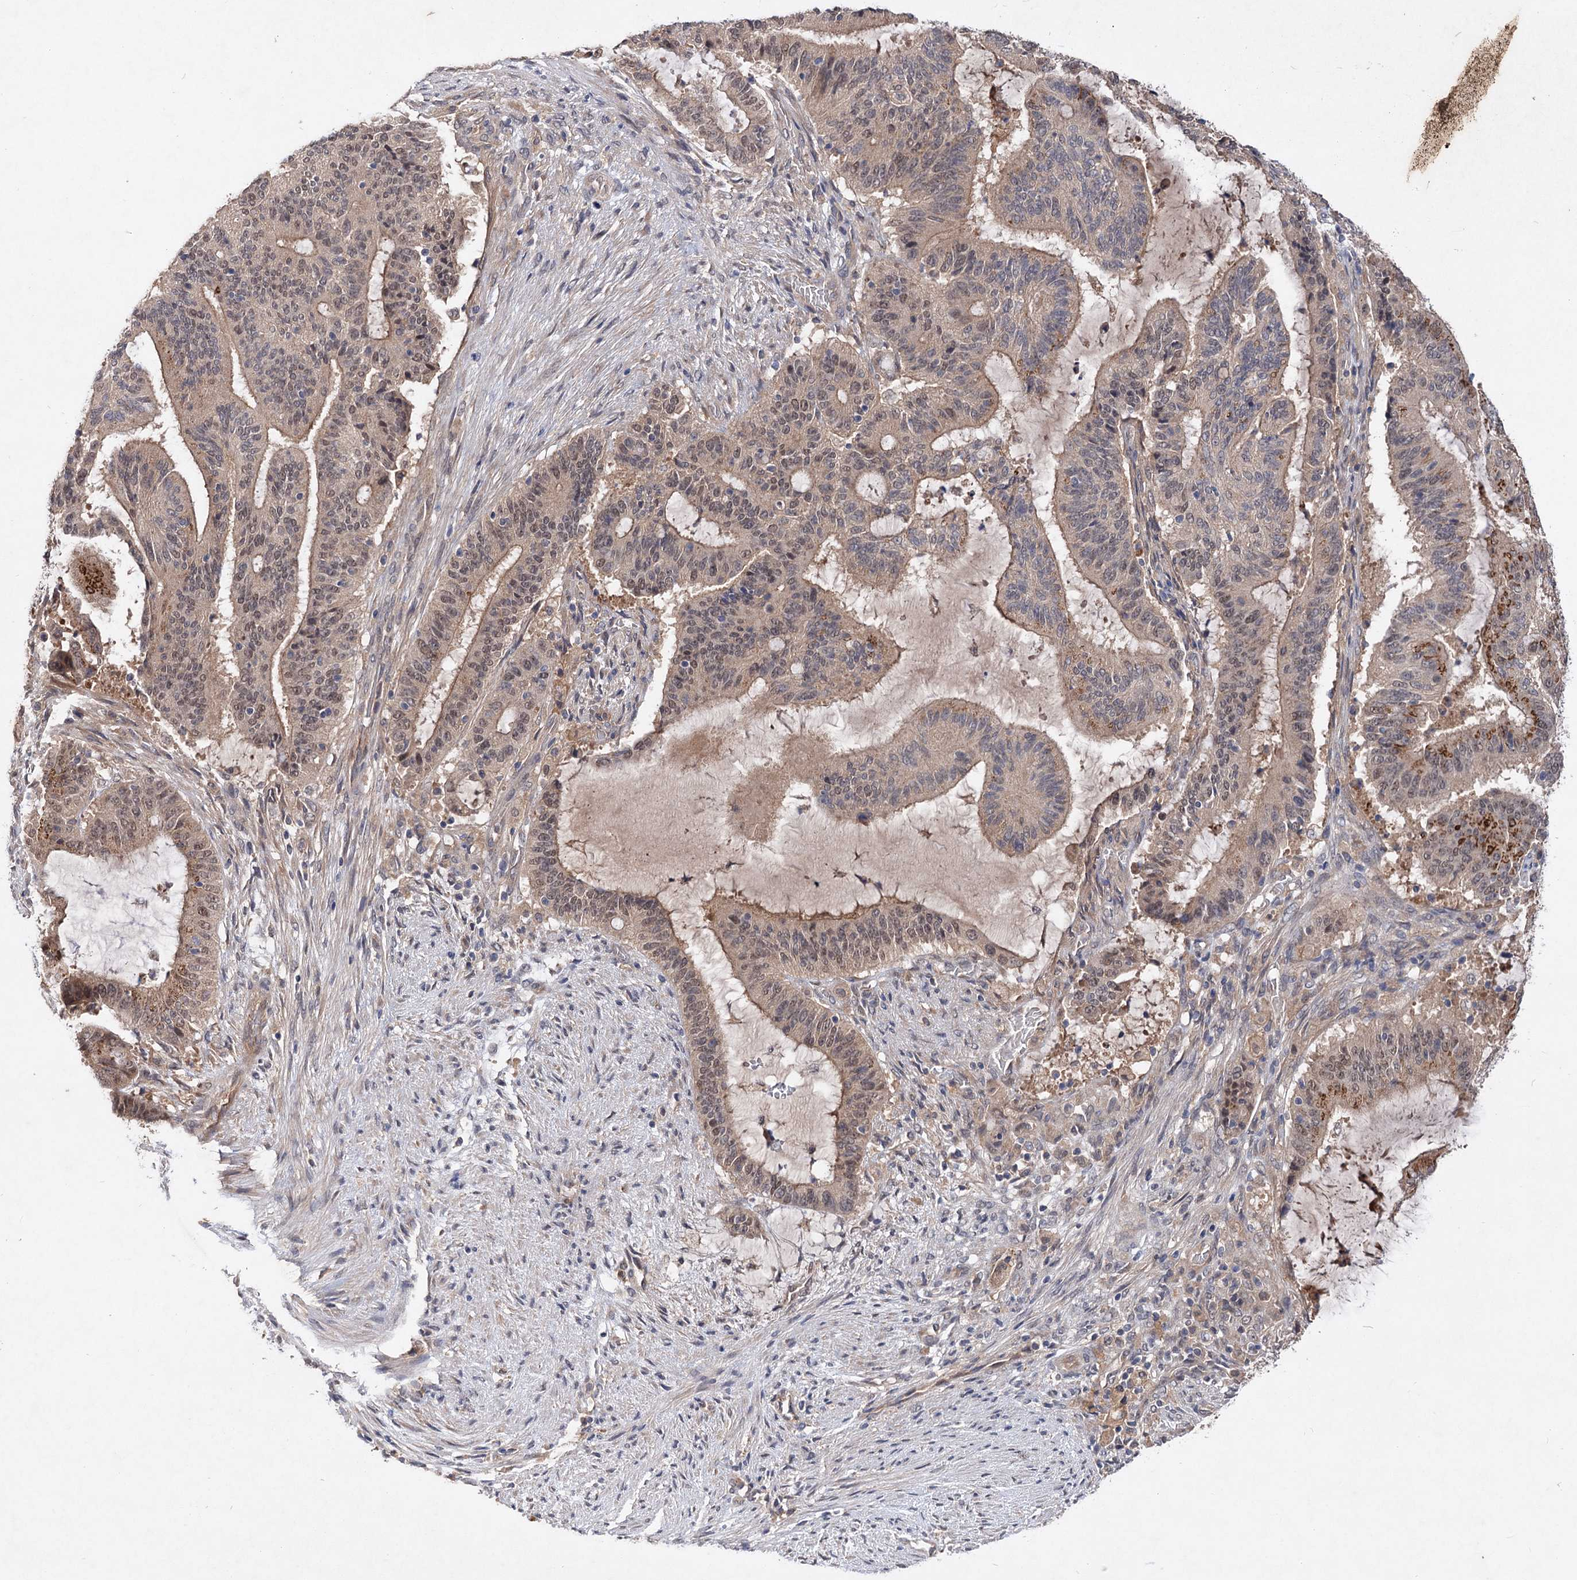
{"staining": {"intensity": "weak", "quantity": ">75%", "location": "cytoplasmic/membranous,nuclear"}, "tissue": "liver cancer", "cell_type": "Tumor cells", "image_type": "cancer", "snomed": [{"axis": "morphology", "description": "Normal tissue, NOS"}, {"axis": "morphology", "description": "Cholangiocarcinoma"}, {"axis": "topography", "description": "Liver"}, {"axis": "topography", "description": "Peripheral nerve tissue"}], "caption": "The micrograph displays immunohistochemical staining of cholangiocarcinoma (liver). There is weak cytoplasmic/membranous and nuclear positivity is appreciated in approximately >75% of tumor cells. The staining is performed using DAB (3,3'-diaminobenzidine) brown chromogen to label protein expression. The nuclei are counter-stained blue using hematoxylin.", "gene": "NUDCD2", "patient": {"sex": "female", "age": 73}}